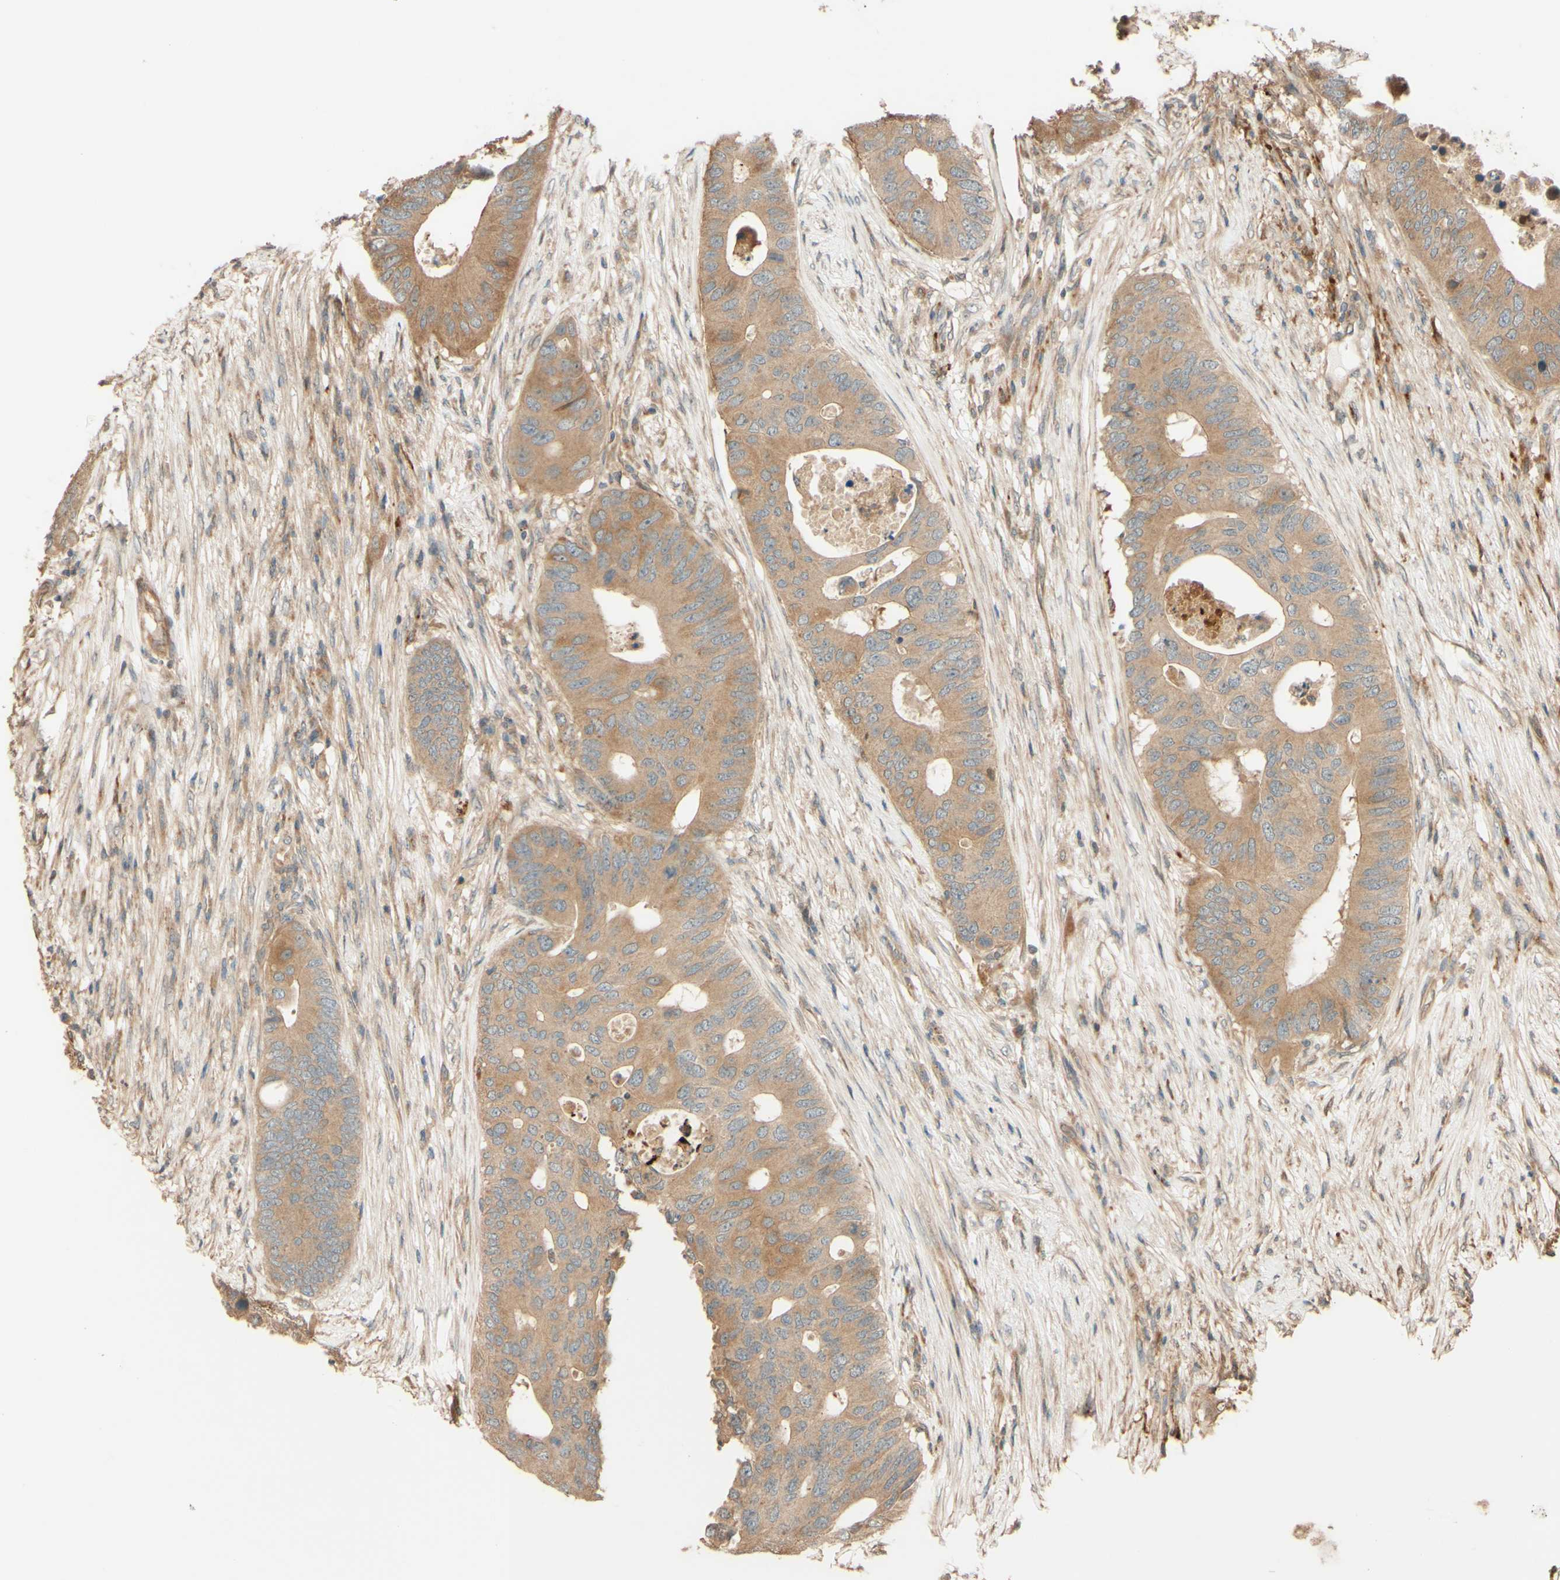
{"staining": {"intensity": "moderate", "quantity": ">75%", "location": "cytoplasmic/membranous"}, "tissue": "colorectal cancer", "cell_type": "Tumor cells", "image_type": "cancer", "snomed": [{"axis": "morphology", "description": "Adenocarcinoma, NOS"}, {"axis": "topography", "description": "Colon"}], "caption": "Tumor cells demonstrate medium levels of moderate cytoplasmic/membranous expression in approximately >75% of cells in adenocarcinoma (colorectal).", "gene": "RNF19A", "patient": {"sex": "male", "age": 71}}